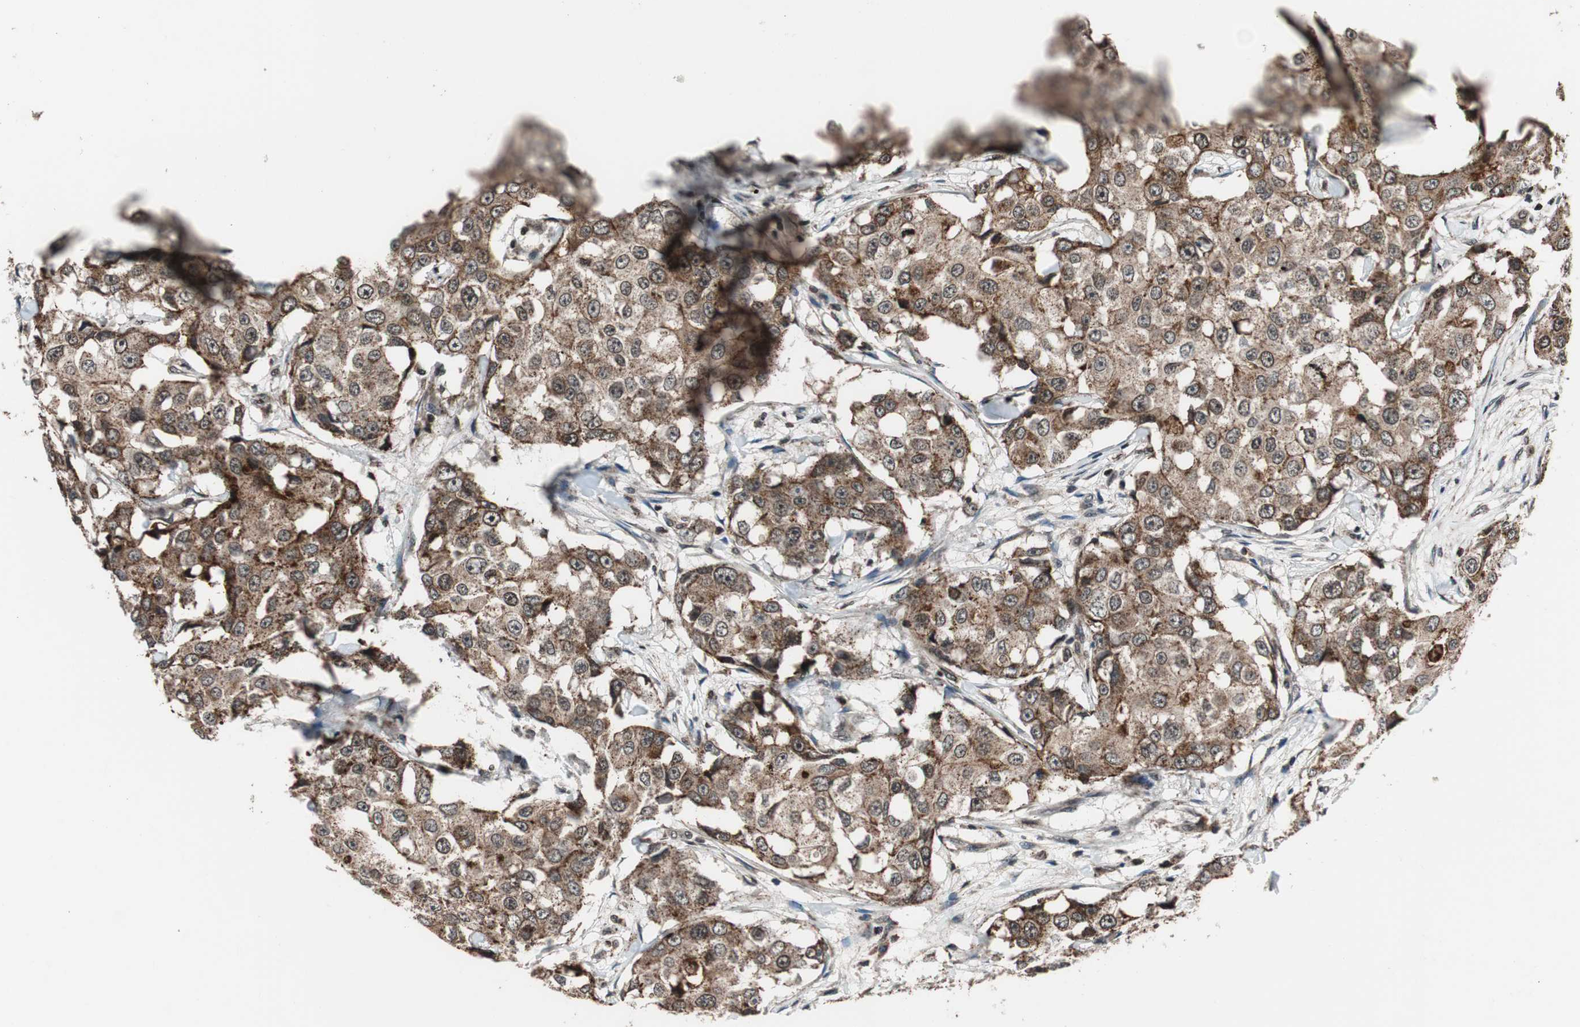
{"staining": {"intensity": "moderate", "quantity": ">75%", "location": "cytoplasmic/membranous"}, "tissue": "breast cancer", "cell_type": "Tumor cells", "image_type": "cancer", "snomed": [{"axis": "morphology", "description": "Duct carcinoma"}, {"axis": "topography", "description": "Breast"}], "caption": "Moderate cytoplasmic/membranous protein staining is present in approximately >75% of tumor cells in breast cancer.", "gene": "RFC1", "patient": {"sex": "female", "age": 27}}